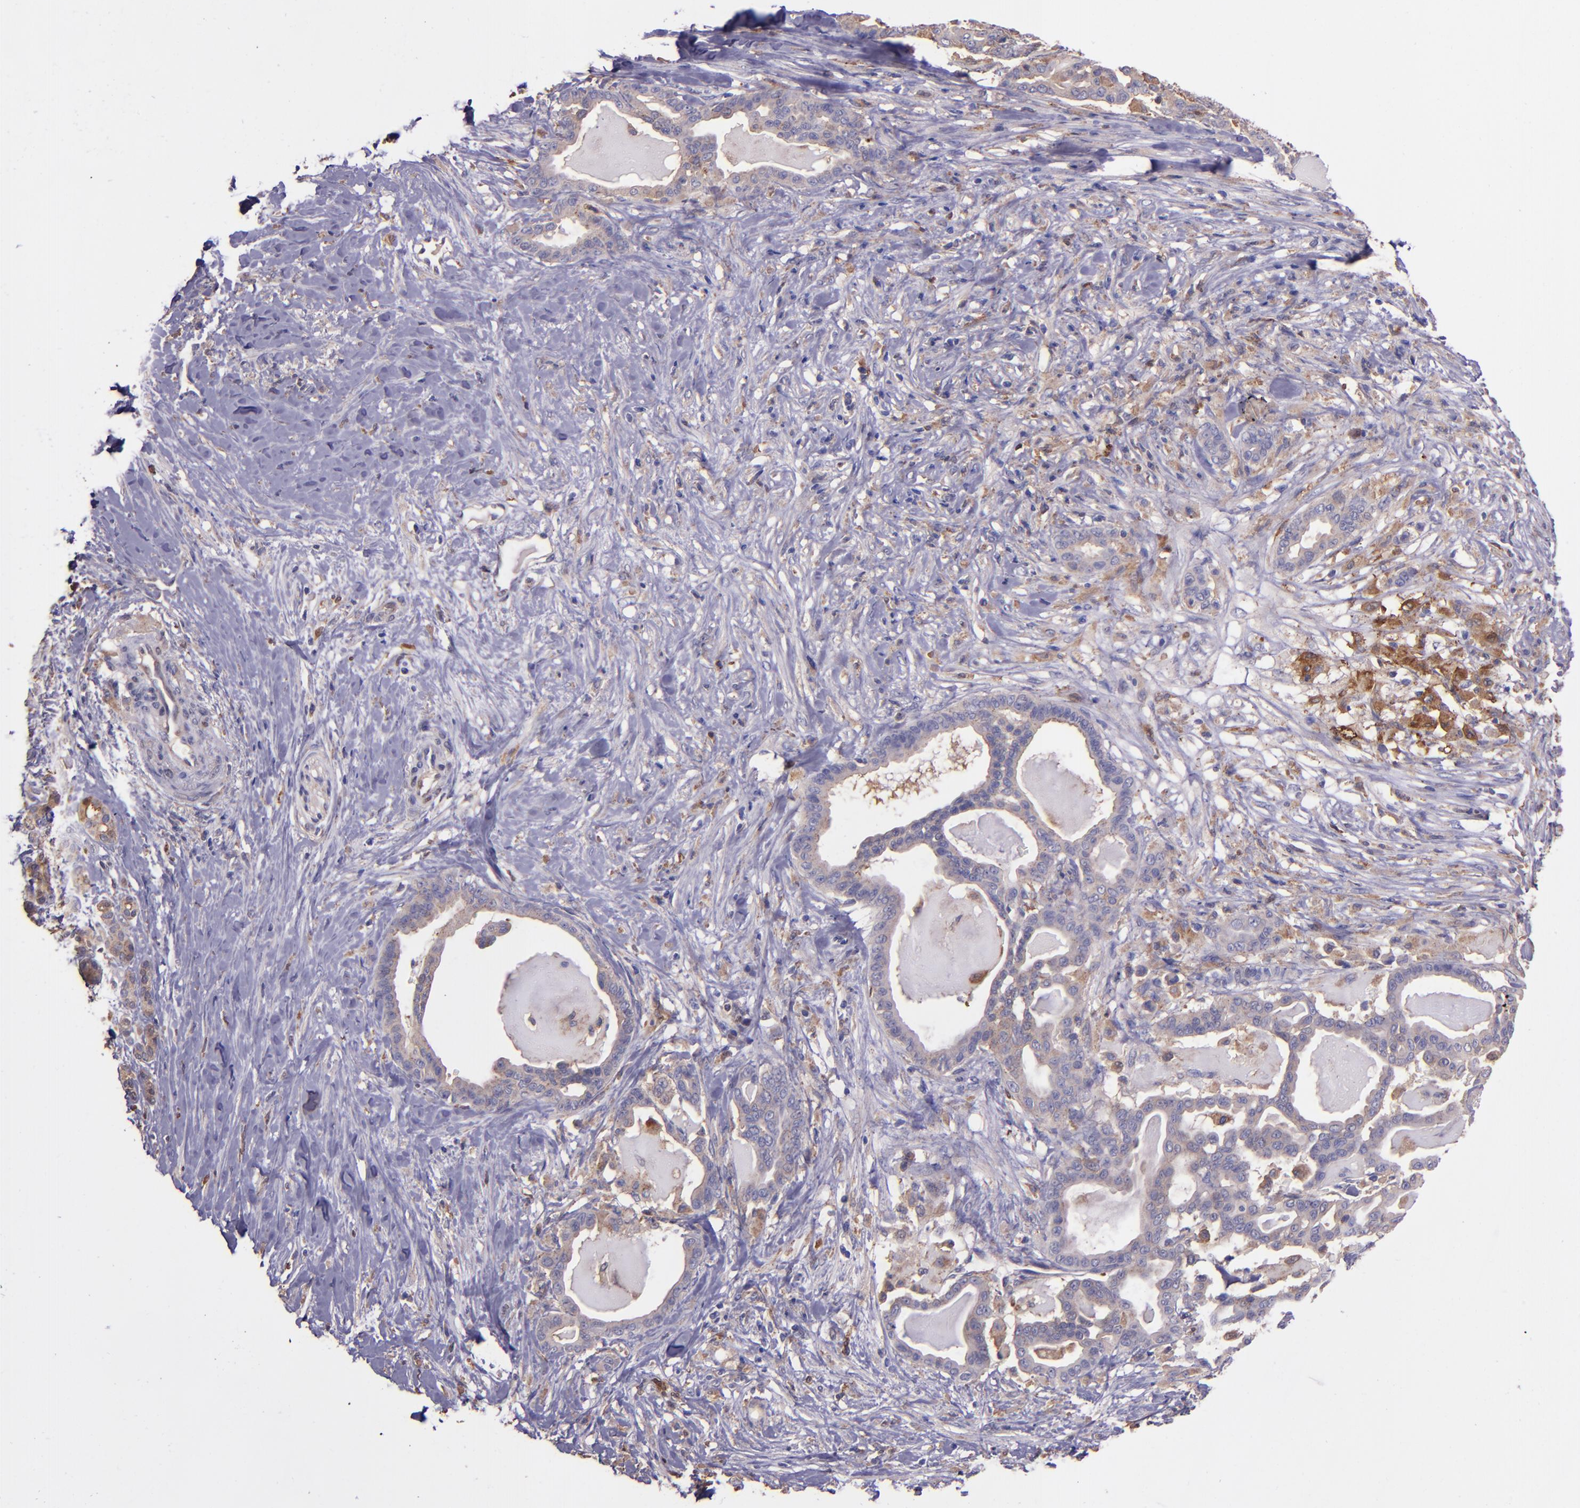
{"staining": {"intensity": "weak", "quantity": ">75%", "location": "cytoplasmic/membranous"}, "tissue": "pancreatic cancer", "cell_type": "Tumor cells", "image_type": "cancer", "snomed": [{"axis": "morphology", "description": "Adenocarcinoma, NOS"}, {"axis": "topography", "description": "Pancreas"}], "caption": "Human pancreatic cancer (adenocarcinoma) stained with a protein marker displays weak staining in tumor cells.", "gene": "WASHC1", "patient": {"sex": "male", "age": 63}}